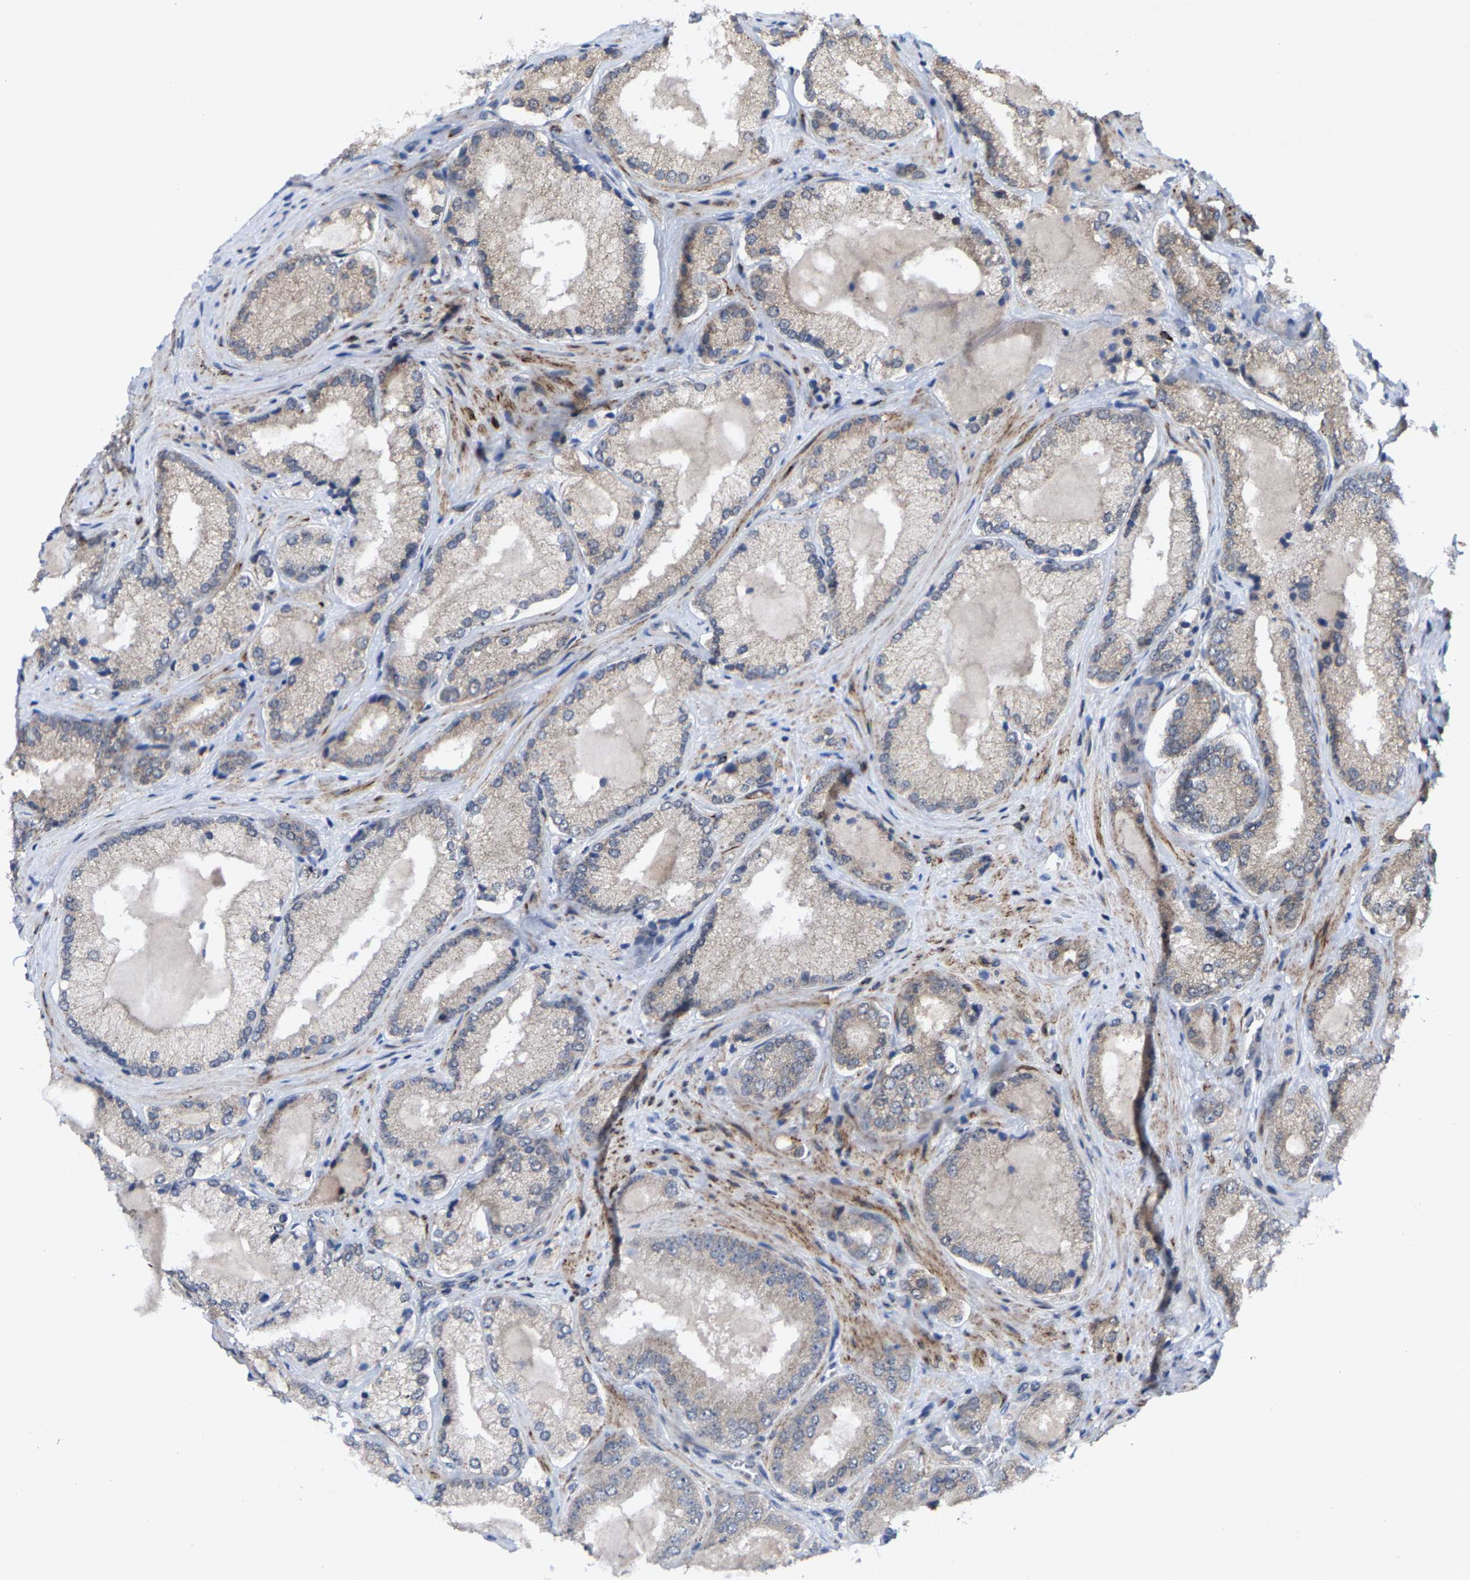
{"staining": {"intensity": "negative", "quantity": "none", "location": "none"}, "tissue": "prostate cancer", "cell_type": "Tumor cells", "image_type": "cancer", "snomed": [{"axis": "morphology", "description": "Adenocarcinoma, Low grade"}, {"axis": "topography", "description": "Prostate"}], "caption": "The immunohistochemistry (IHC) photomicrograph has no significant positivity in tumor cells of prostate cancer (low-grade adenocarcinoma) tissue. The staining was performed using DAB to visualize the protein expression in brown, while the nuclei were stained in blue with hematoxylin (Magnification: 20x).", "gene": "TDRKH", "patient": {"sex": "male", "age": 65}}